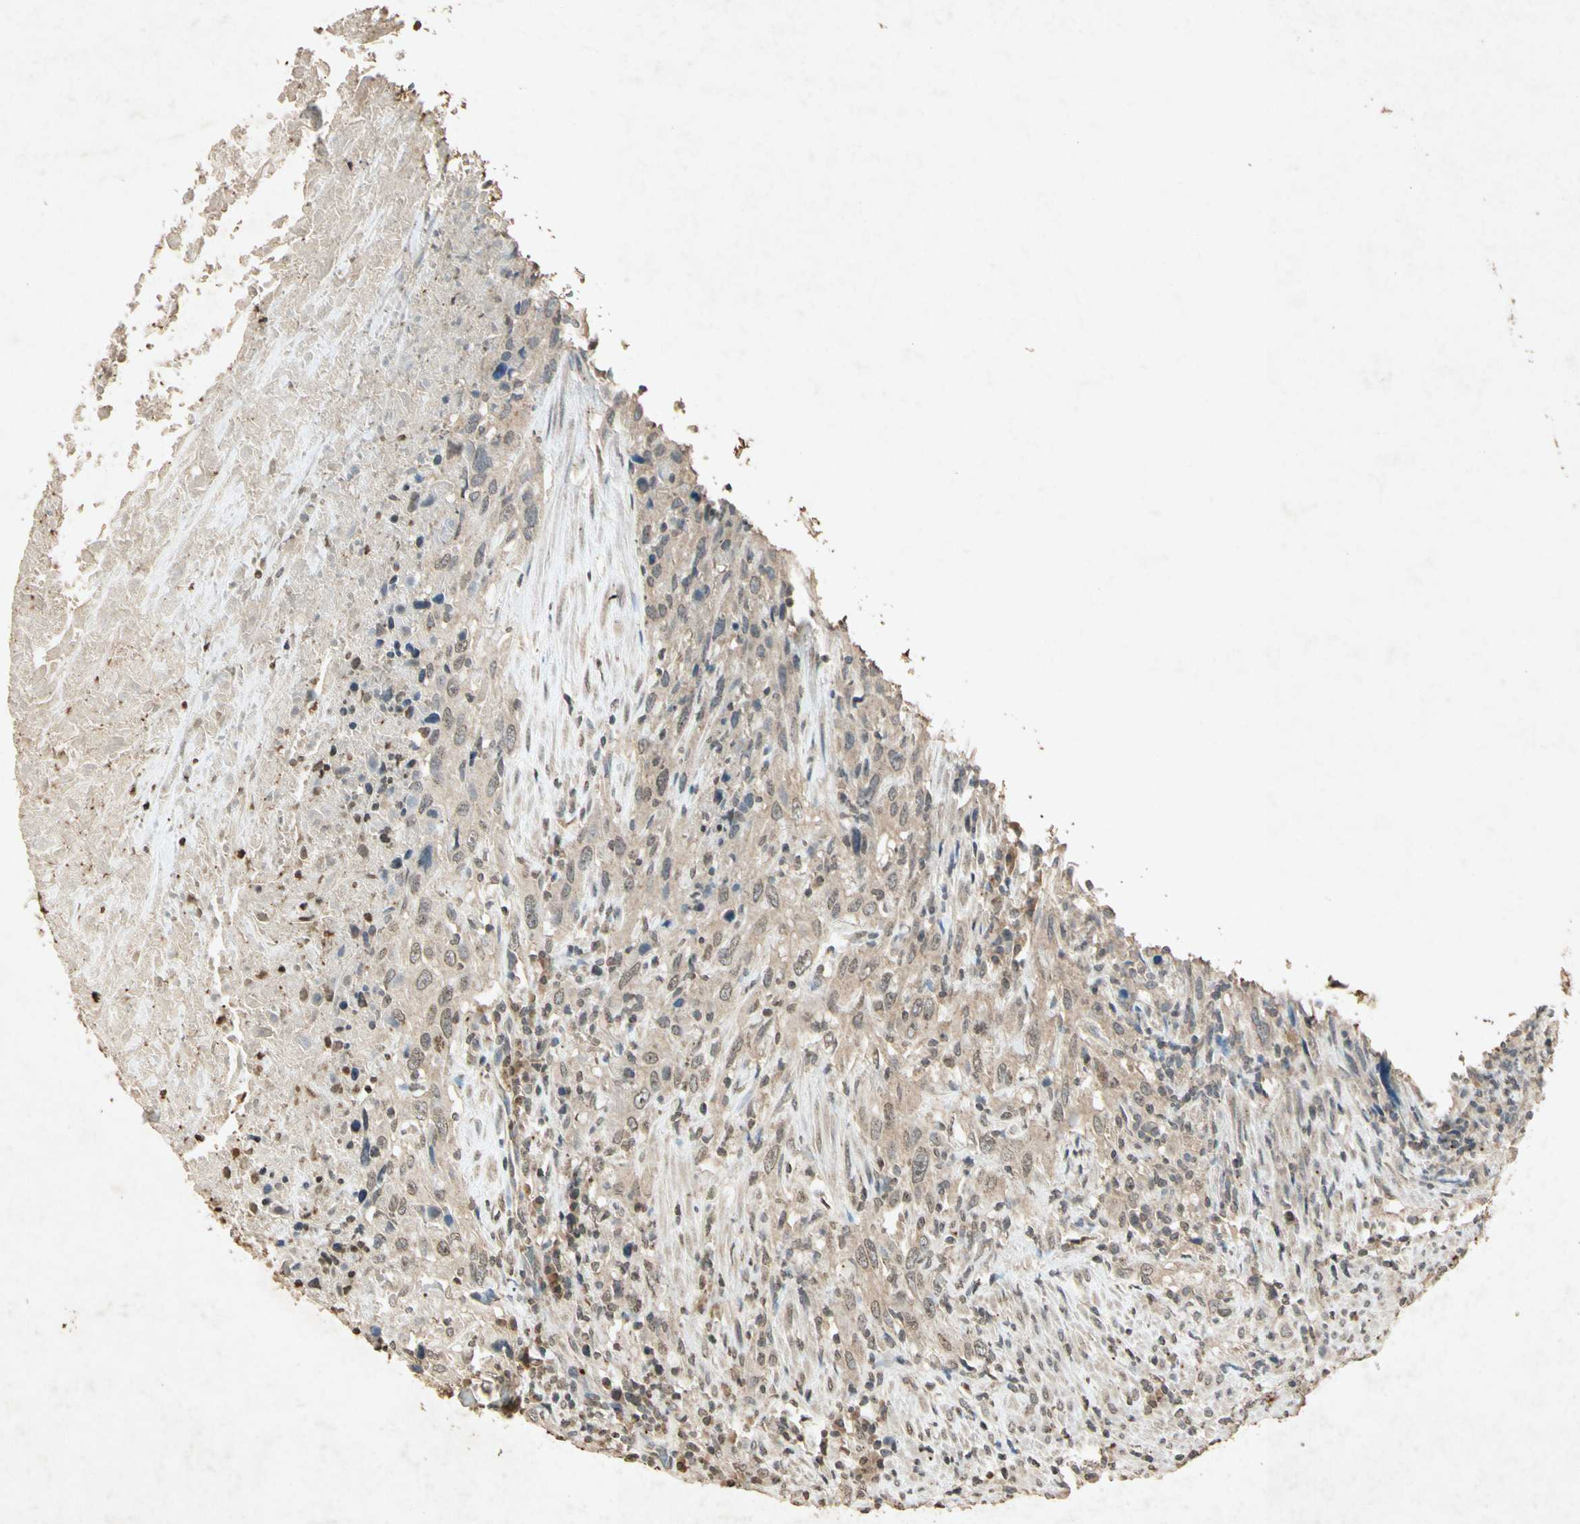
{"staining": {"intensity": "moderate", "quantity": "25%-75%", "location": "cytoplasmic/membranous"}, "tissue": "urothelial cancer", "cell_type": "Tumor cells", "image_type": "cancer", "snomed": [{"axis": "morphology", "description": "Urothelial carcinoma, High grade"}, {"axis": "topography", "description": "Urinary bladder"}], "caption": "Urothelial cancer was stained to show a protein in brown. There is medium levels of moderate cytoplasmic/membranous staining in about 25%-75% of tumor cells.", "gene": "MSRB1", "patient": {"sex": "male", "age": 61}}